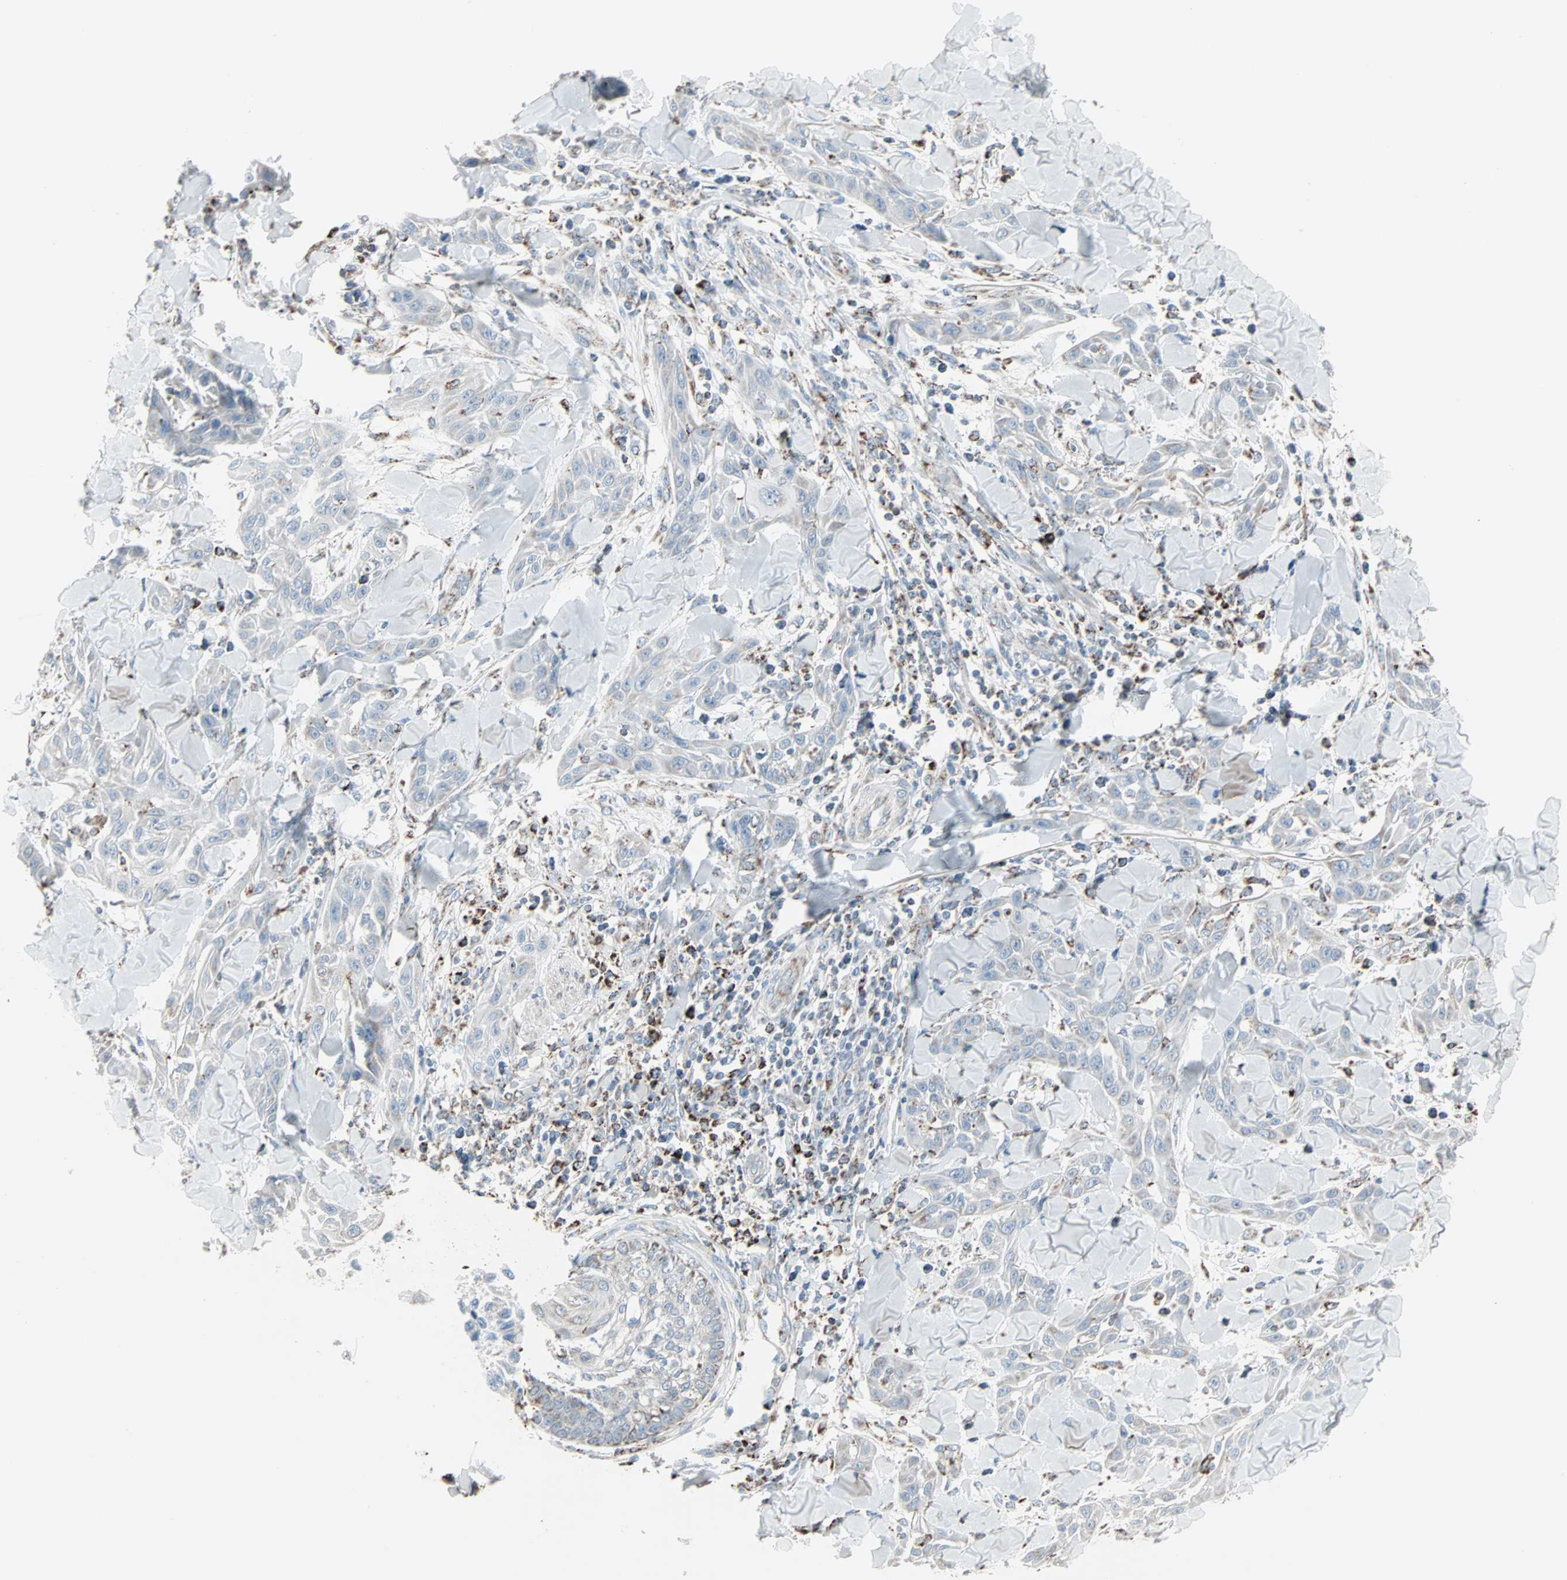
{"staining": {"intensity": "negative", "quantity": "none", "location": "none"}, "tissue": "skin cancer", "cell_type": "Tumor cells", "image_type": "cancer", "snomed": [{"axis": "morphology", "description": "Squamous cell carcinoma, NOS"}, {"axis": "topography", "description": "Skin"}], "caption": "Immunohistochemistry photomicrograph of skin cancer (squamous cell carcinoma) stained for a protein (brown), which shows no staining in tumor cells.", "gene": "IDH2", "patient": {"sex": "male", "age": 24}}